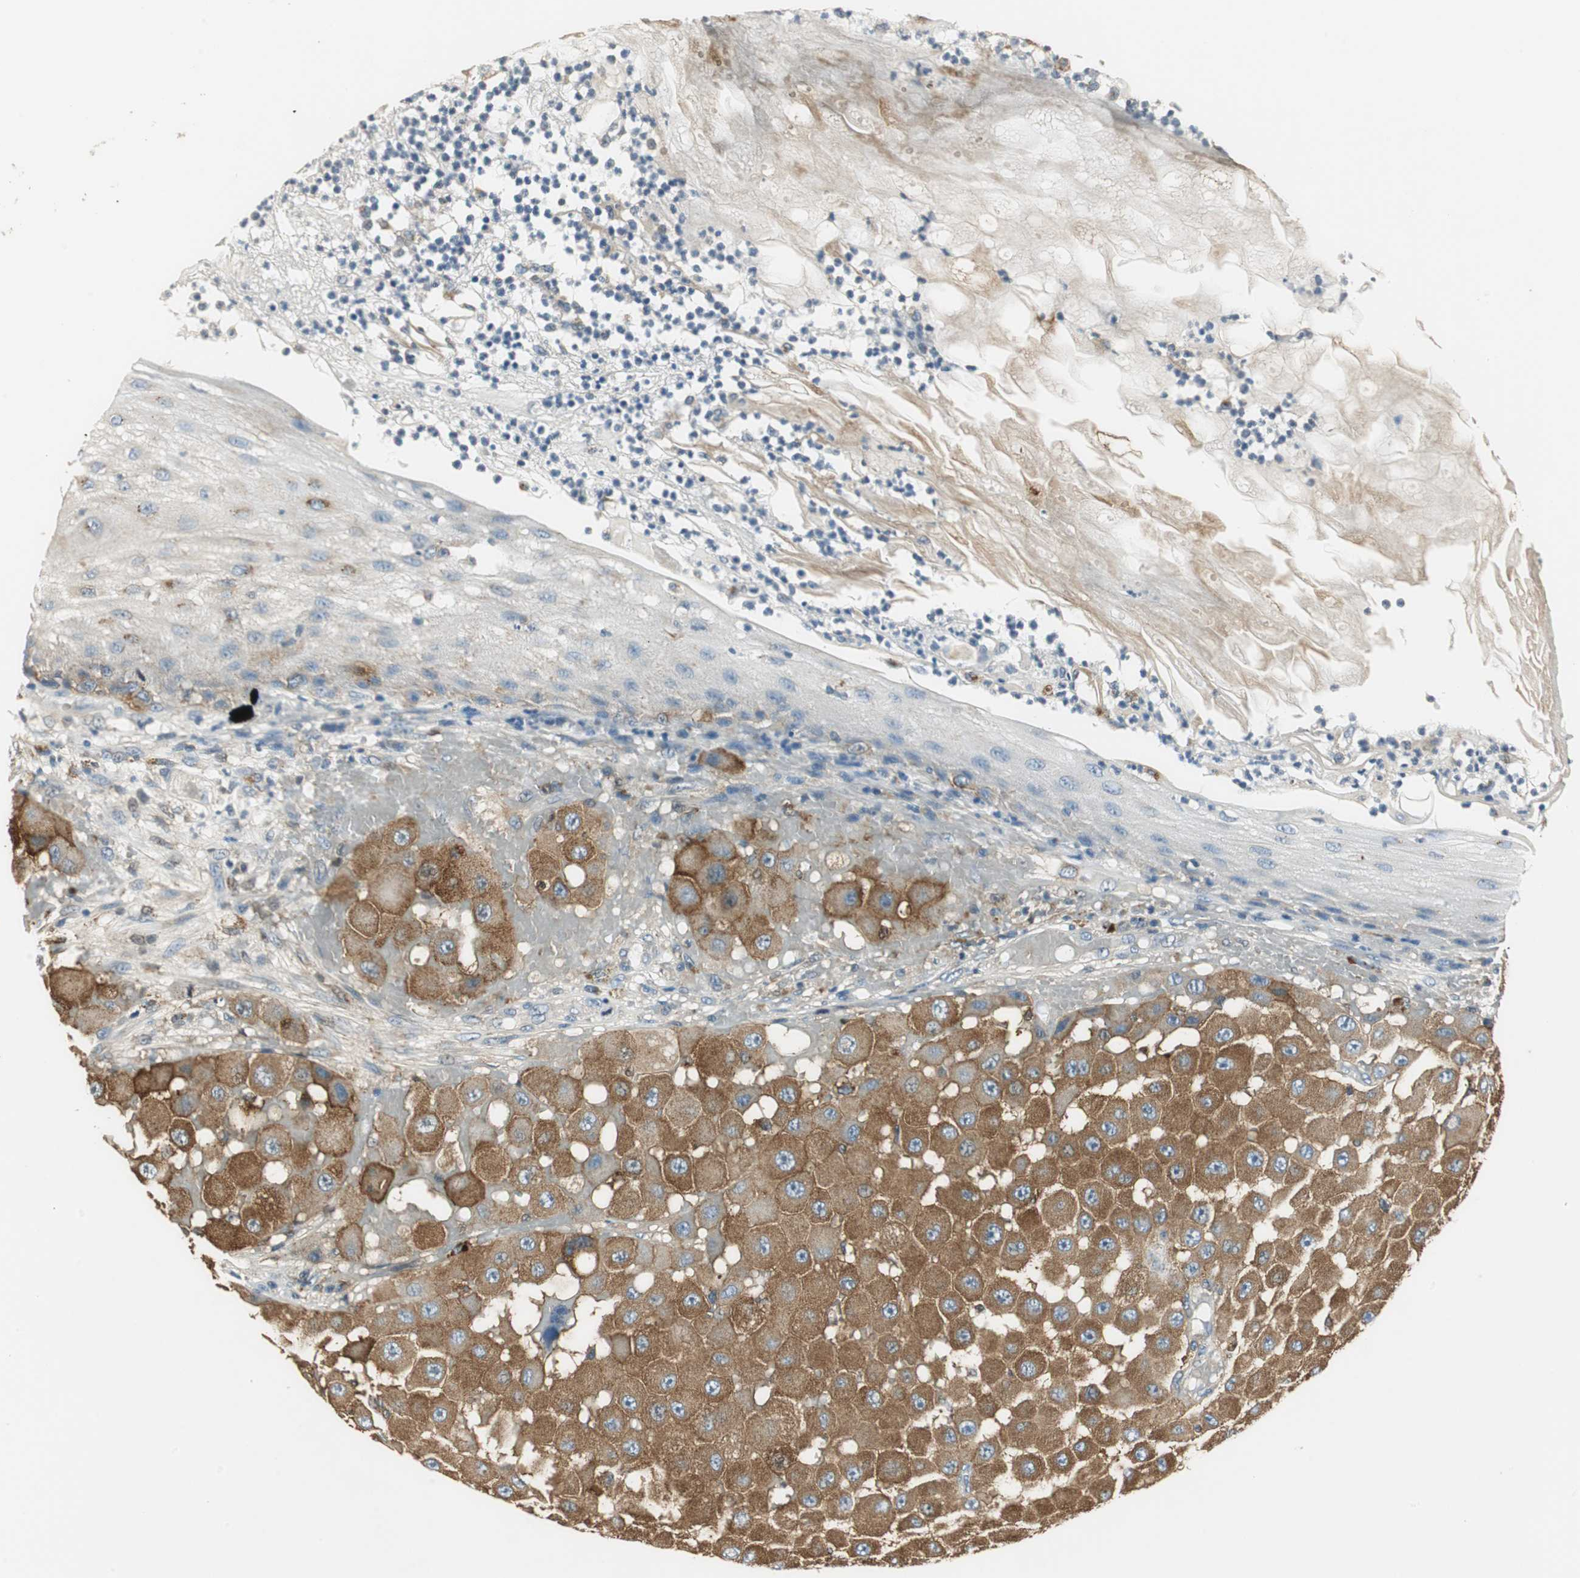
{"staining": {"intensity": "strong", "quantity": ">75%", "location": "cytoplasmic/membranous"}, "tissue": "melanoma", "cell_type": "Tumor cells", "image_type": "cancer", "snomed": [{"axis": "morphology", "description": "Malignant melanoma, NOS"}, {"axis": "topography", "description": "Skin"}], "caption": "Immunohistochemical staining of human malignant melanoma displays high levels of strong cytoplasmic/membranous protein positivity in approximately >75% of tumor cells. (DAB = brown stain, brightfield microscopy at high magnification).", "gene": "NIT1", "patient": {"sex": "female", "age": 81}}